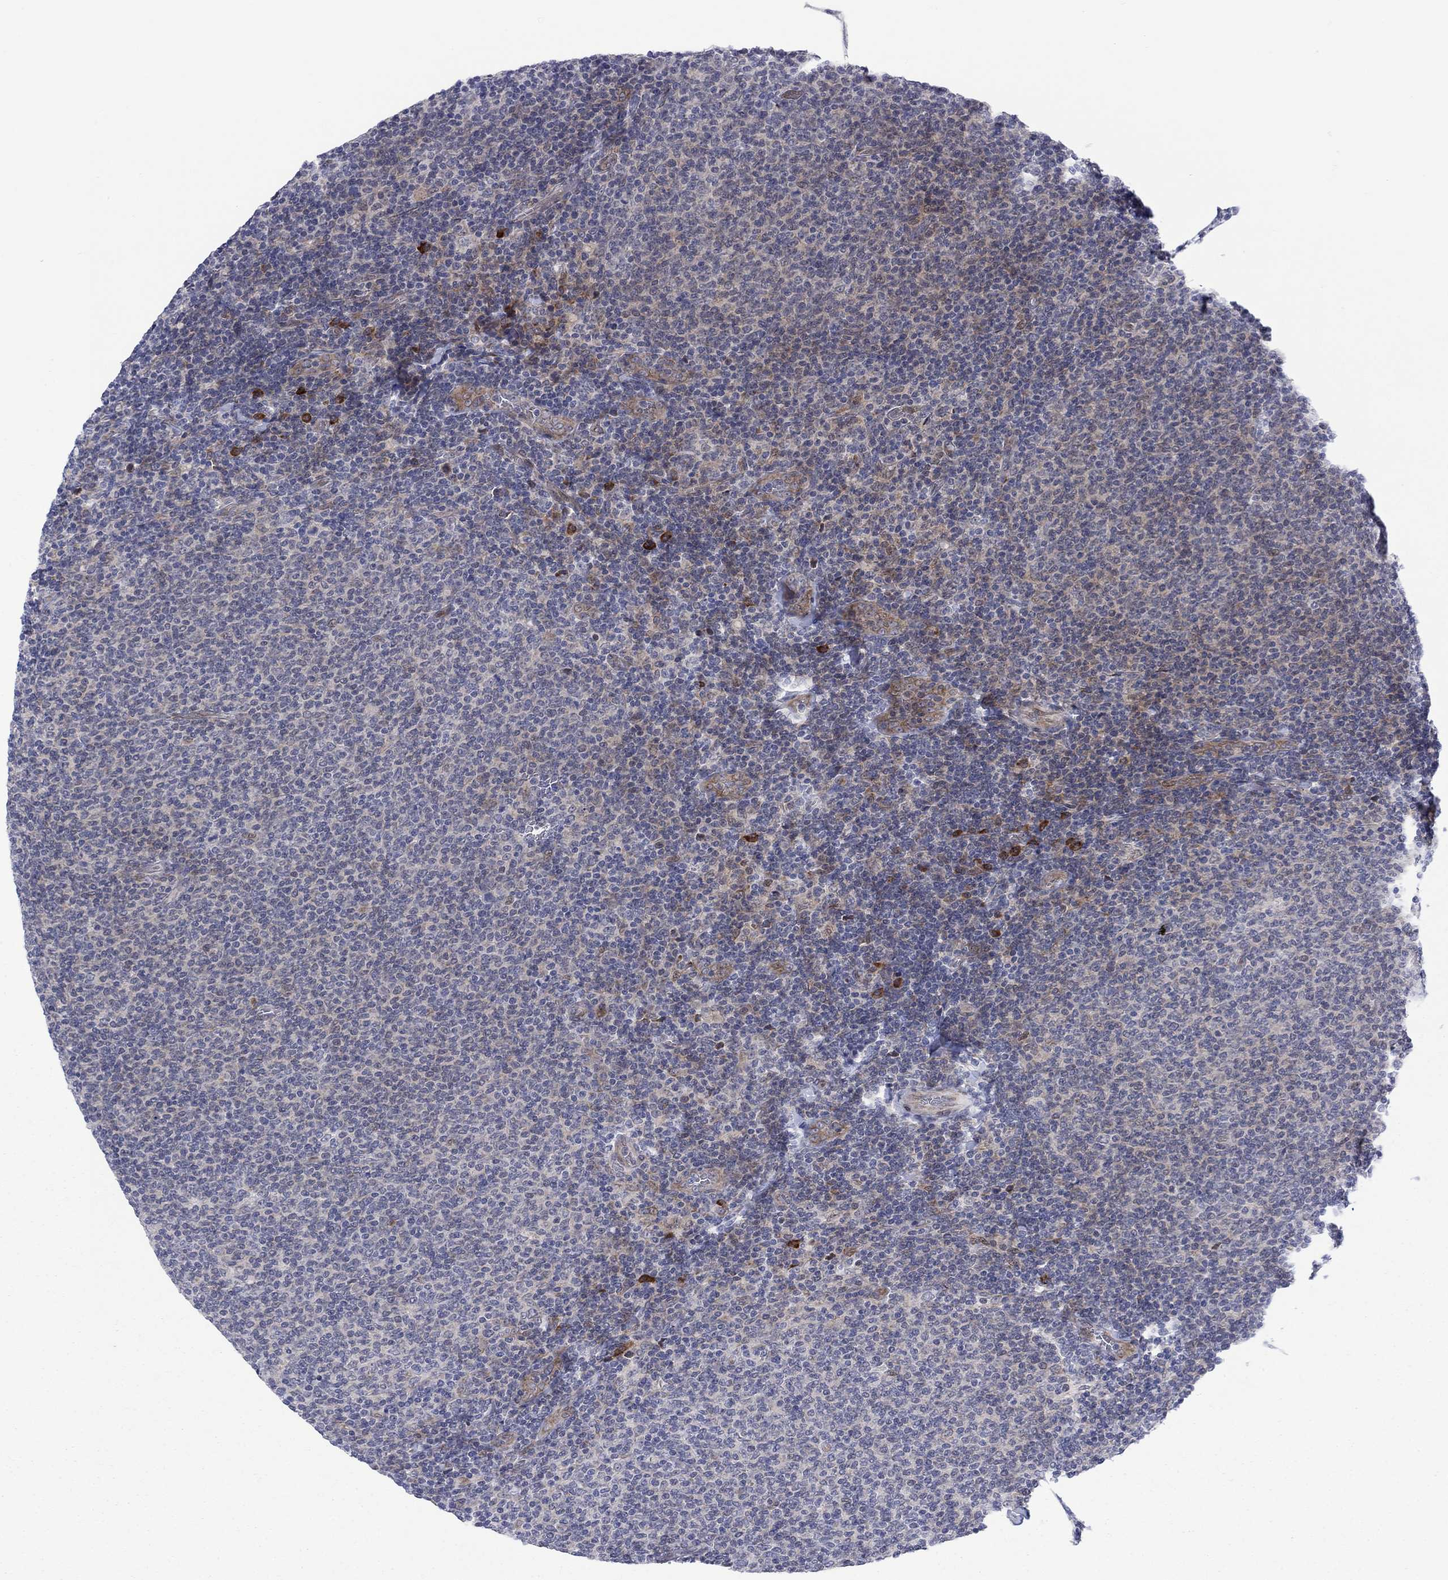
{"staining": {"intensity": "negative", "quantity": "none", "location": "none"}, "tissue": "lymphoma", "cell_type": "Tumor cells", "image_type": "cancer", "snomed": [{"axis": "morphology", "description": "Malignant lymphoma, non-Hodgkin's type, Low grade"}, {"axis": "topography", "description": "Lymph node"}], "caption": "Protein analysis of lymphoma displays no significant expression in tumor cells.", "gene": "TTC21B", "patient": {"sex": "male", "age": 52}}